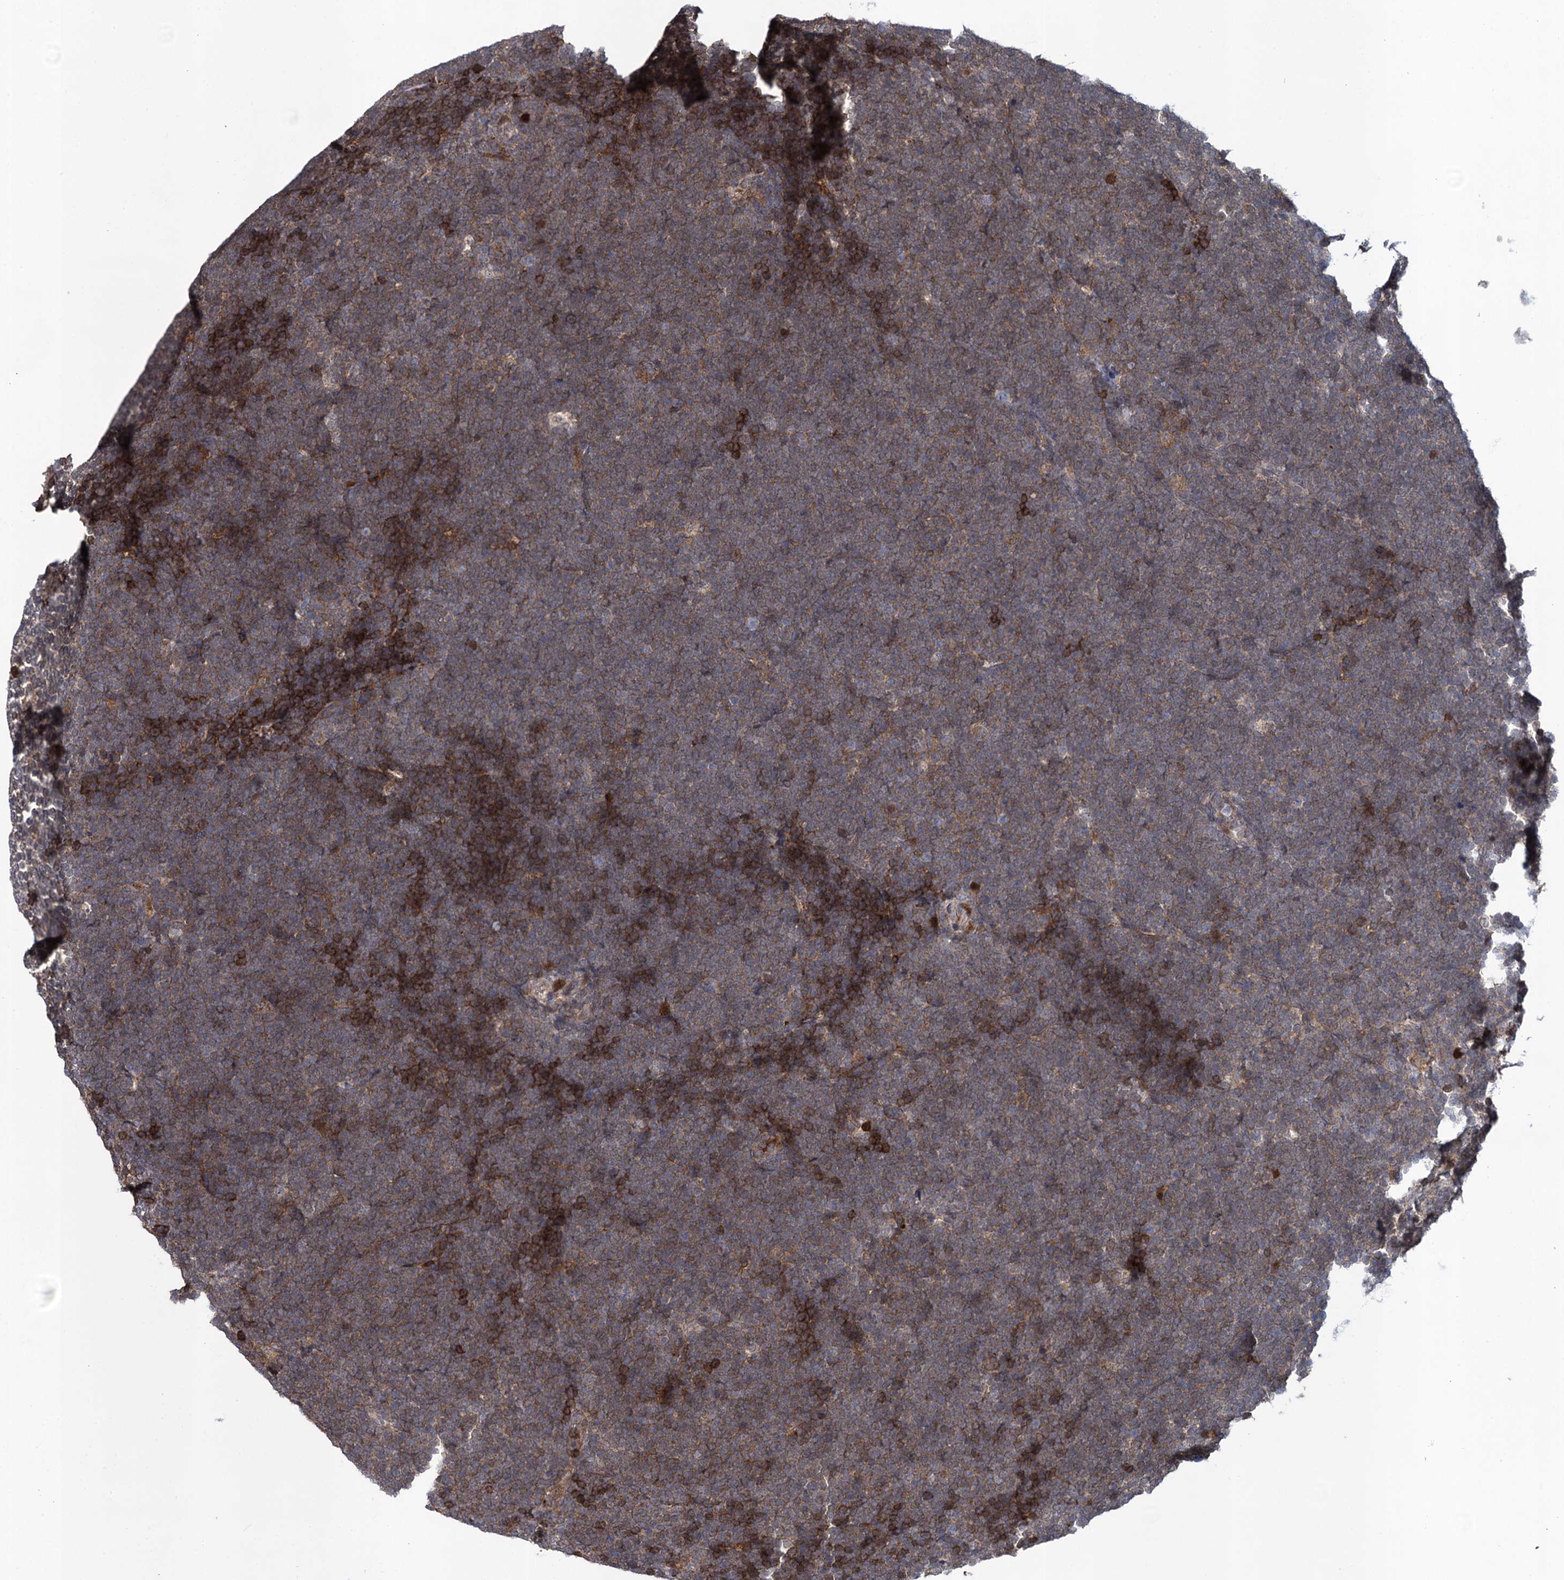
{"staining": {"intensity": "moderate", "quantity": "25%-75%", "location": "cytoplasmic/membranous"}, "tissue": "lymphoma", "cell_type": "Tumor cells", "image_type": "cancer", "snomed": [{"axis": "morphology", "description": "Malignant lymphoma, non-Hodgkin's type, High grade"}, {"axis": "topography", "description": "Lymph node"}], "caption": "A brown stain highlights moderate cytoplasmic/membranous staining of a protein in human lymphoma tumor cells.", "gene": "GLO1", "patient": {"sex": "male", "age": 13}}